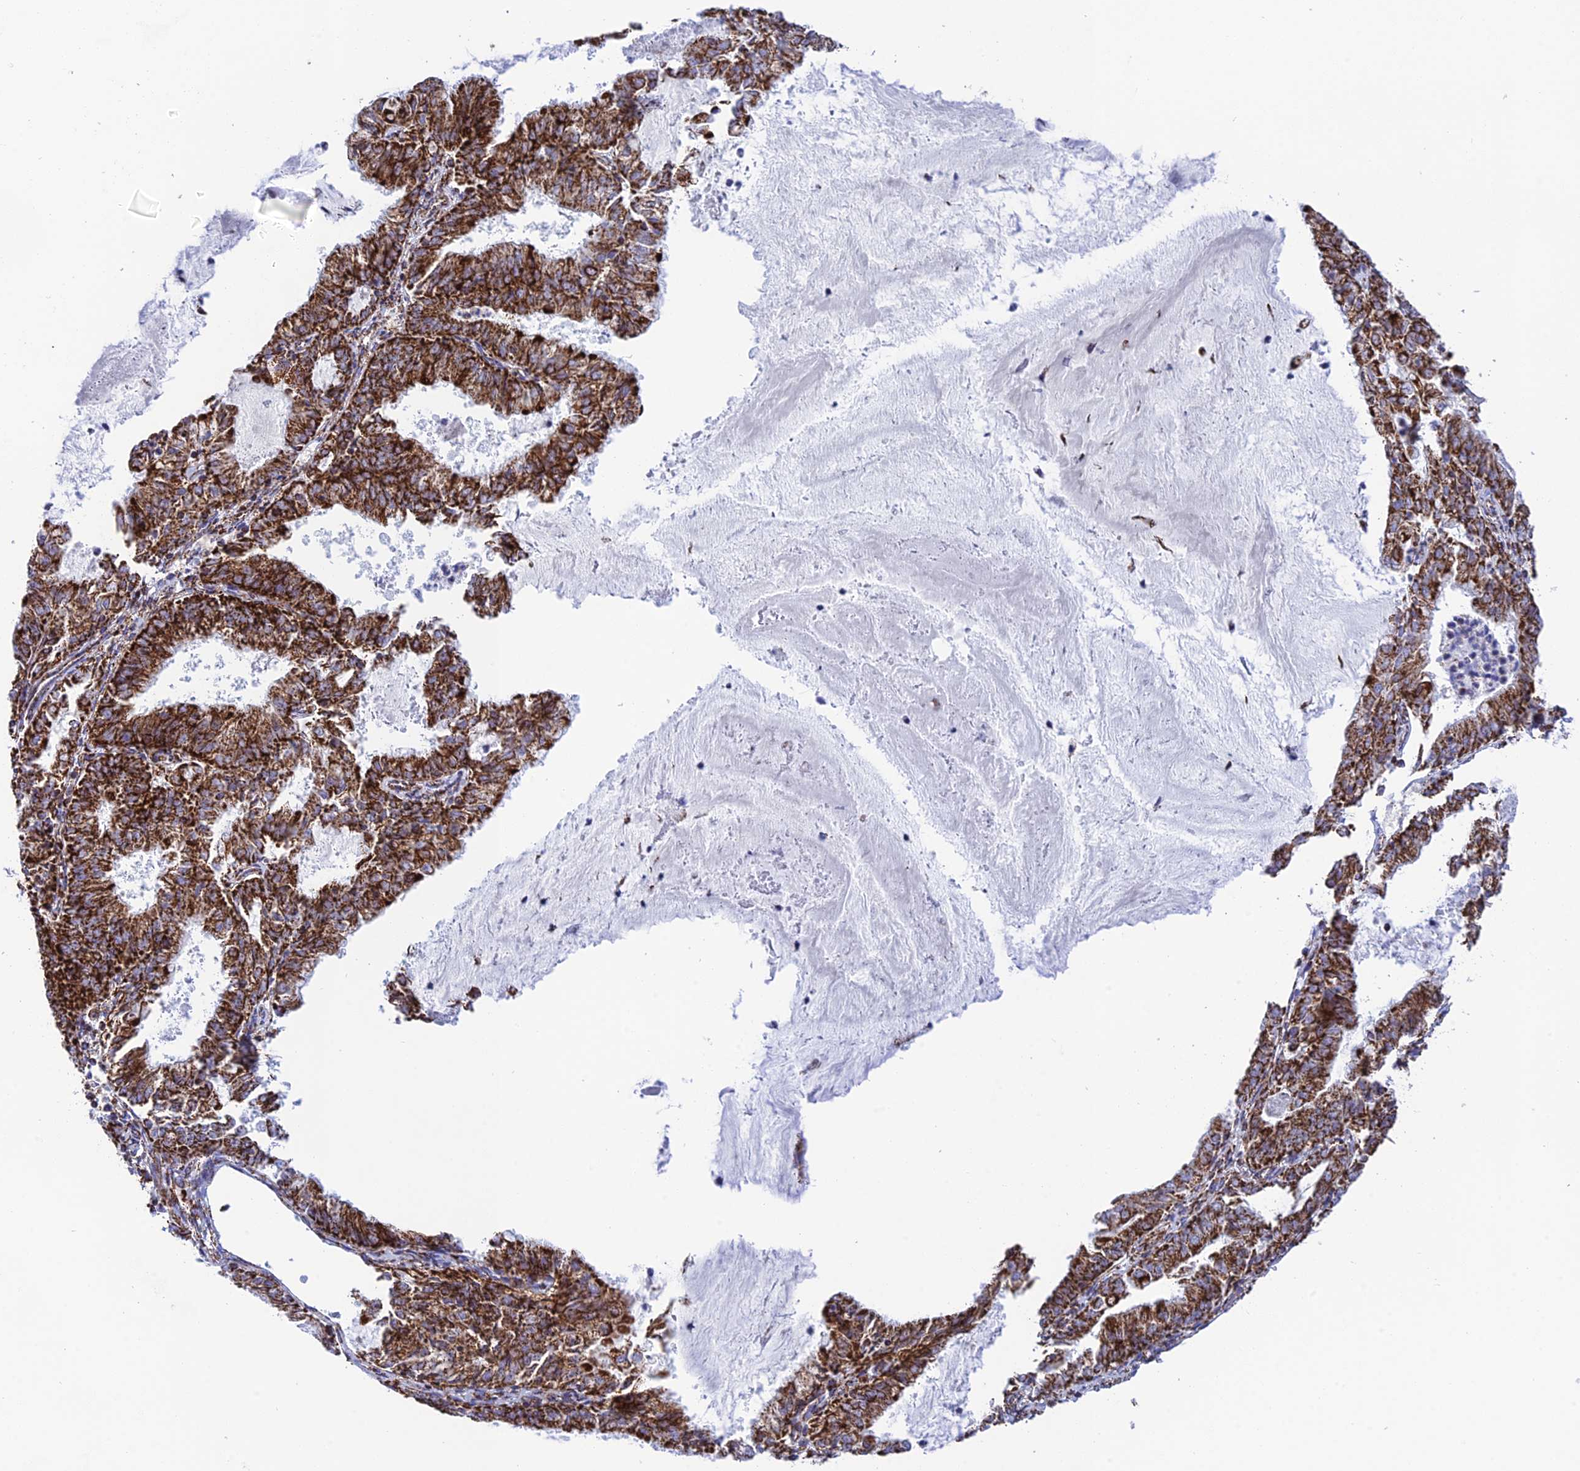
{"staining": {"intensity": "strong", "quantity": ">75%", "location": "cytoplasmic/membranous"}, "tissue": "endometrial cancer", "cell_type": "Tumor cells", "image_type": "cancer", "snomed": [{"axis": "morphology", "description": "Adenocarcinoma, NOS"}, {"axis": "topography", "description": "Endometrium"}], "caption": "Immunohistochemistry histopathology image of endometrial cancer (adenocarcinoma) stained for a protein (brown), which reveals high levels of strong cytoplasmic/membranous staining in approximately >75% of tumor cells.", "gene": "CHCHD3", "patient": {"sex": "female", "age": 57}}